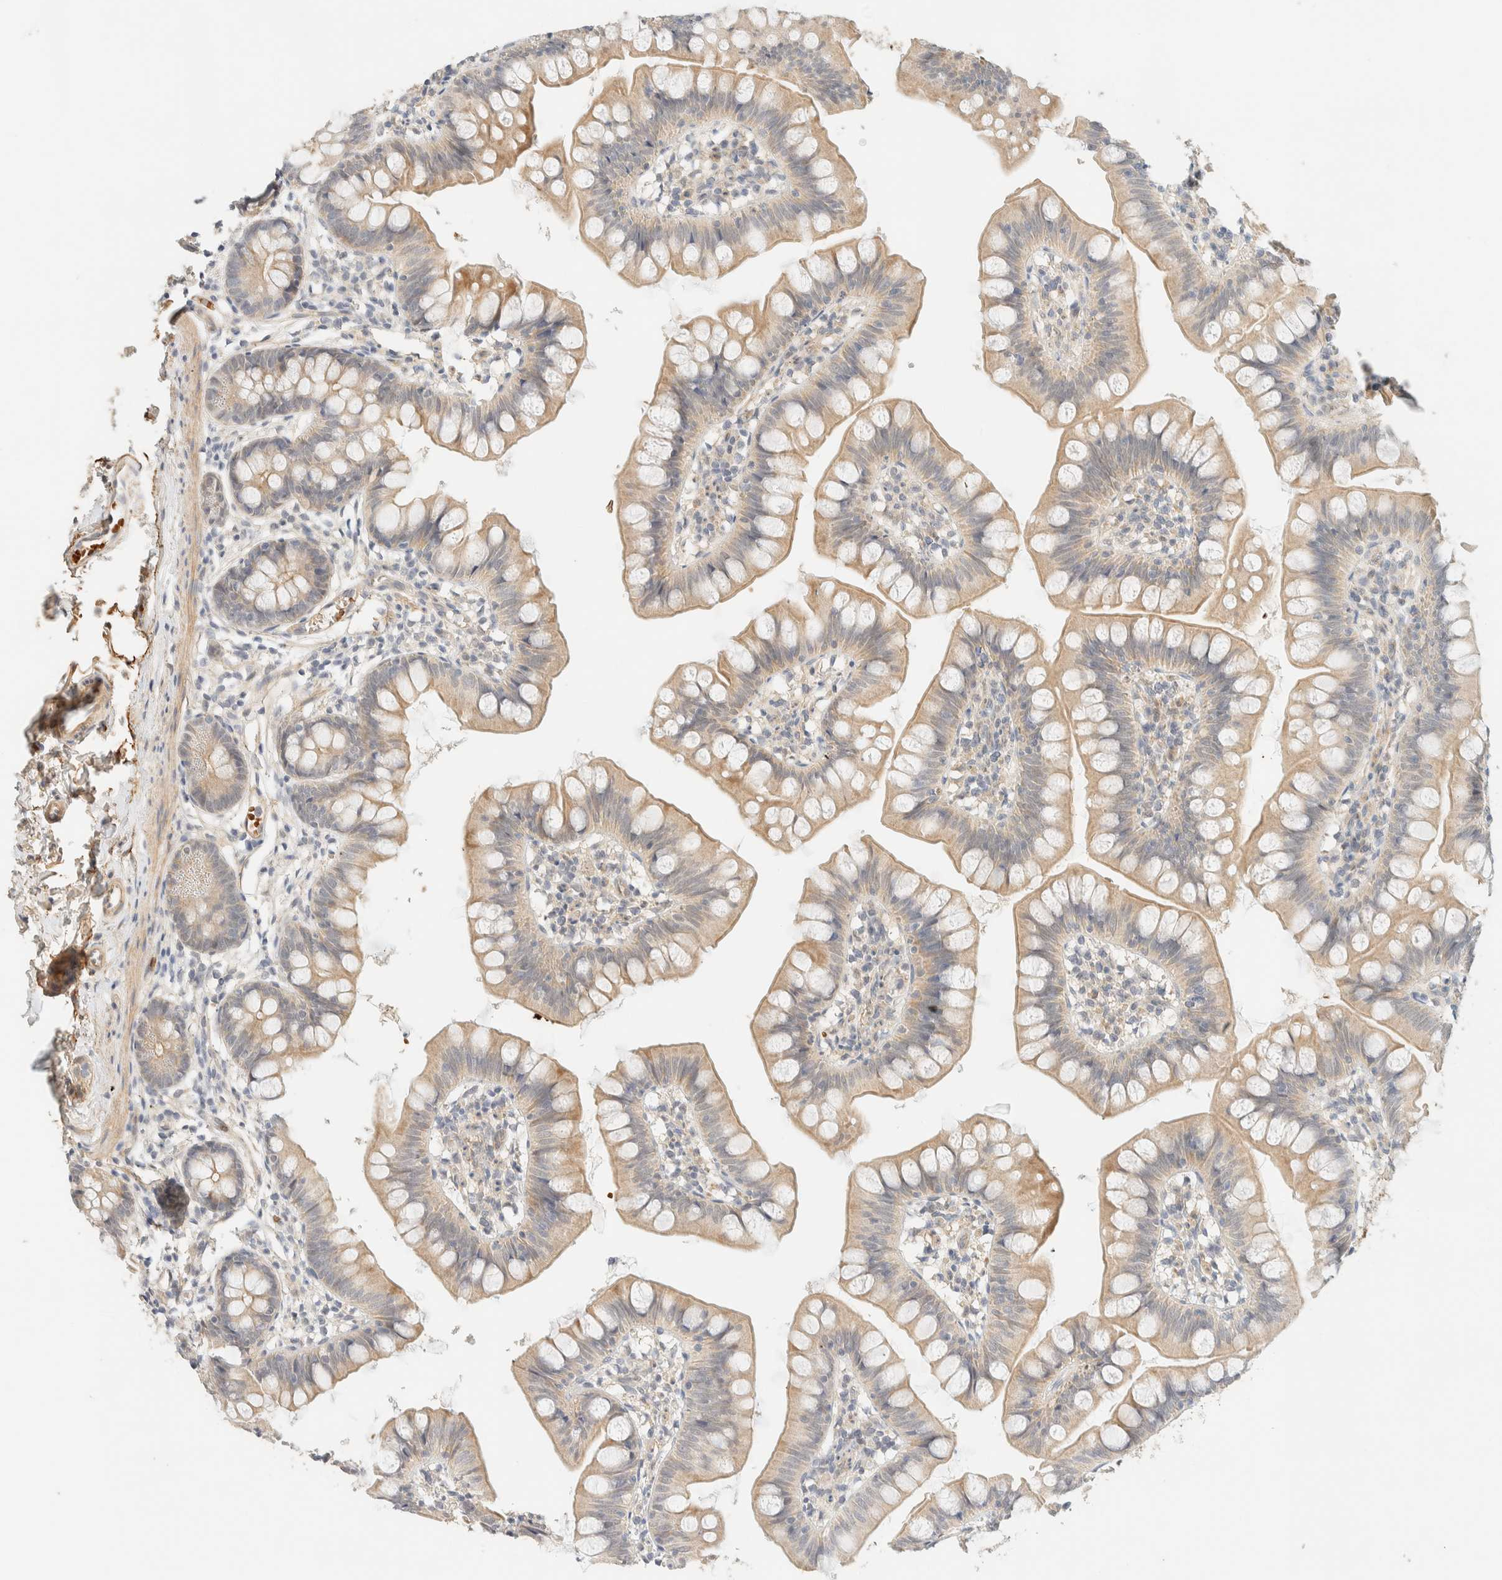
{"staining": {"intensity": "moderate", "quantity": "25%-75%", "location": "cytoplasmic/membranous"}, "tissue": "small intestine", "cell_type": "Glandular cells", "image_type": "normal", "snomed": [{"axis": "morphology", "description": "Normal tissue, NOS"}, {"axis": "topography", "description": "Small intestine"}], "caption": "Immunohistochemistry (DAB (3,3'-diaminobenzidine)) staining of benign small intestine displays moderate cytoplasmic/membranous protein positivity in about 25%-75% of glandular cells.", "gene": "TNK1", "patient": {"sex": "male", "age": 7}}